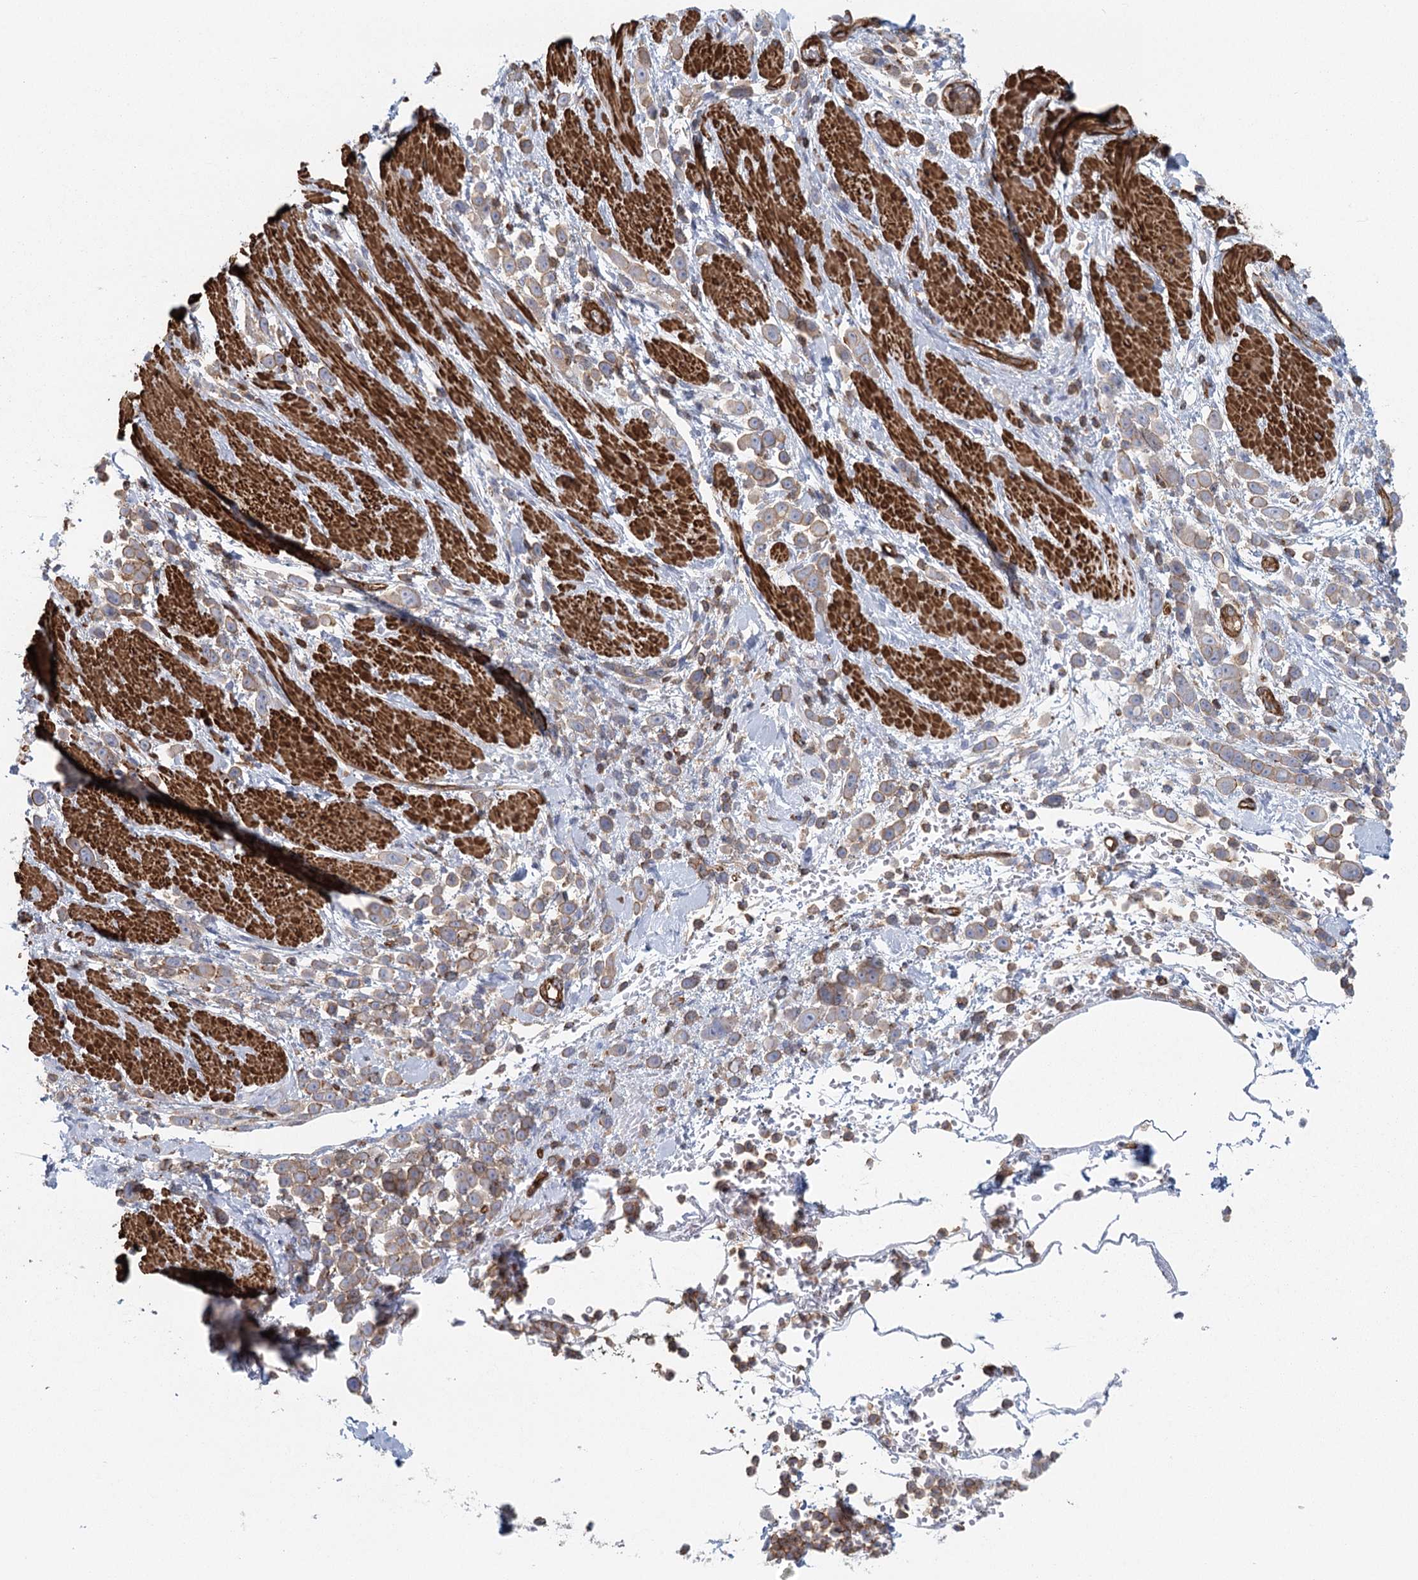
{"staining": {"intensity": "weak", "quantity": ">75%", "location": "cytoplasmic/membranous"}, "tissue": "pancreatic cancer", "cell_type": "Tumor cells", "image_type": "cancer", "snomed": [{"axis": "morphology", "description": "Normal tissue, NOS"}, {"axis": "morphology", "description": "Adenocarcinoma, NOS"}, {"axis": "topography", "description": "Pancreas"}], "caption": "The histopathology image reveals a brown stain indicating the presence of a protein in the cytoplasmic/membranous of tumor cells in pancreatic cancer.", "gene": "IFT46", "patient": {"sex": "female", "age": 64}}